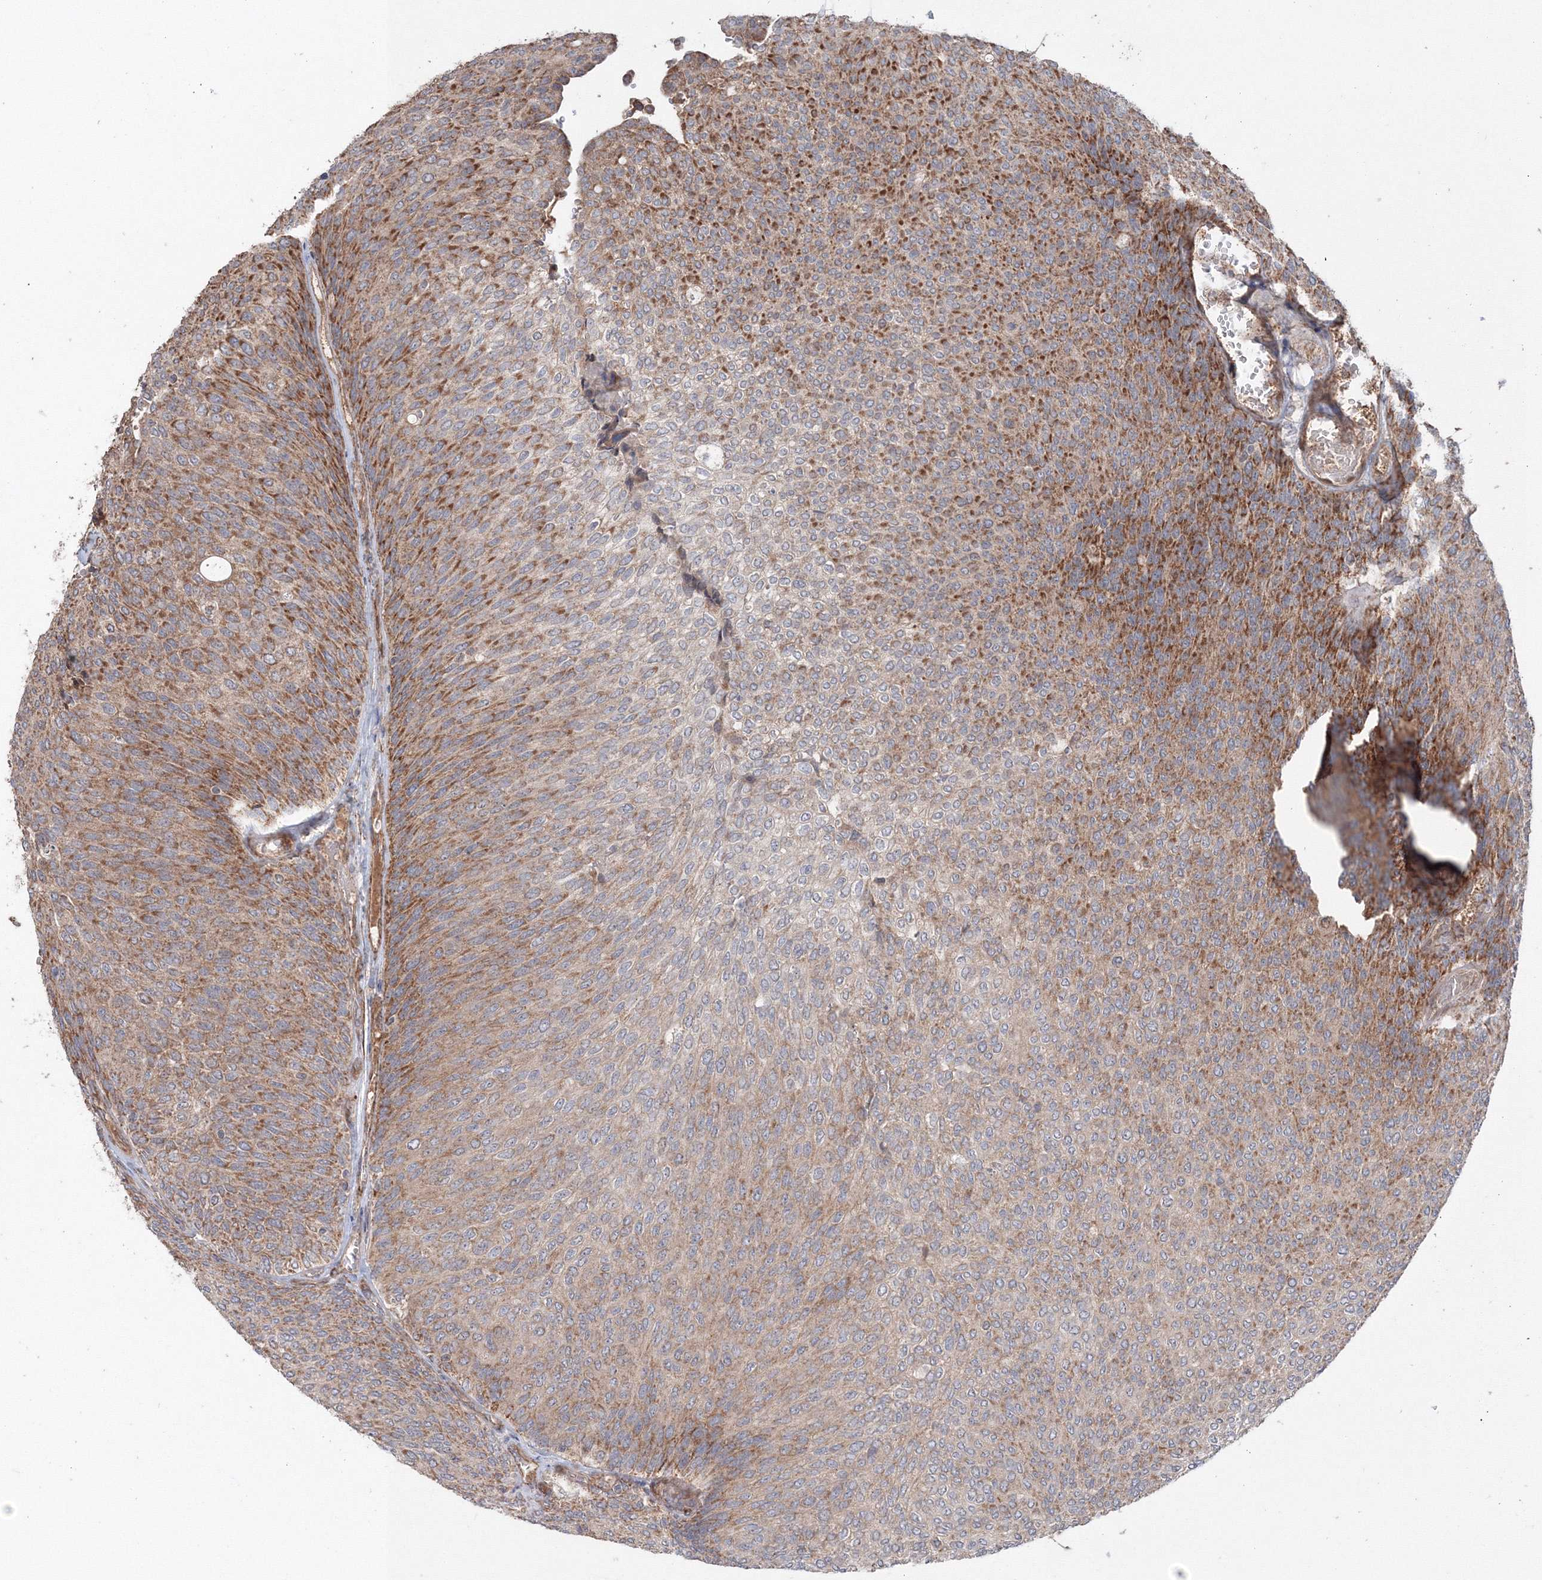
{"staining": {"intensity": "strong", "quantity": ">75%", "location": "cytoplasmic/membranous"}, "tissue": "urothelial cancer", "cell_type": "Tumor cells", "image_type": "cancer", "snomed": [{"axis": "morphology", "description": "Urothelial carcinoma, Low grade"}, {"axis": "topography", "description": "Urinary bladder"}], "caption": "This is an image of IHC staining of urothelial cancer, which shows strong expression in the cytoplasmic/membranous of tumor cells.", "gene": "NOA1", "patient": {"sex": "female", "age": 79}}